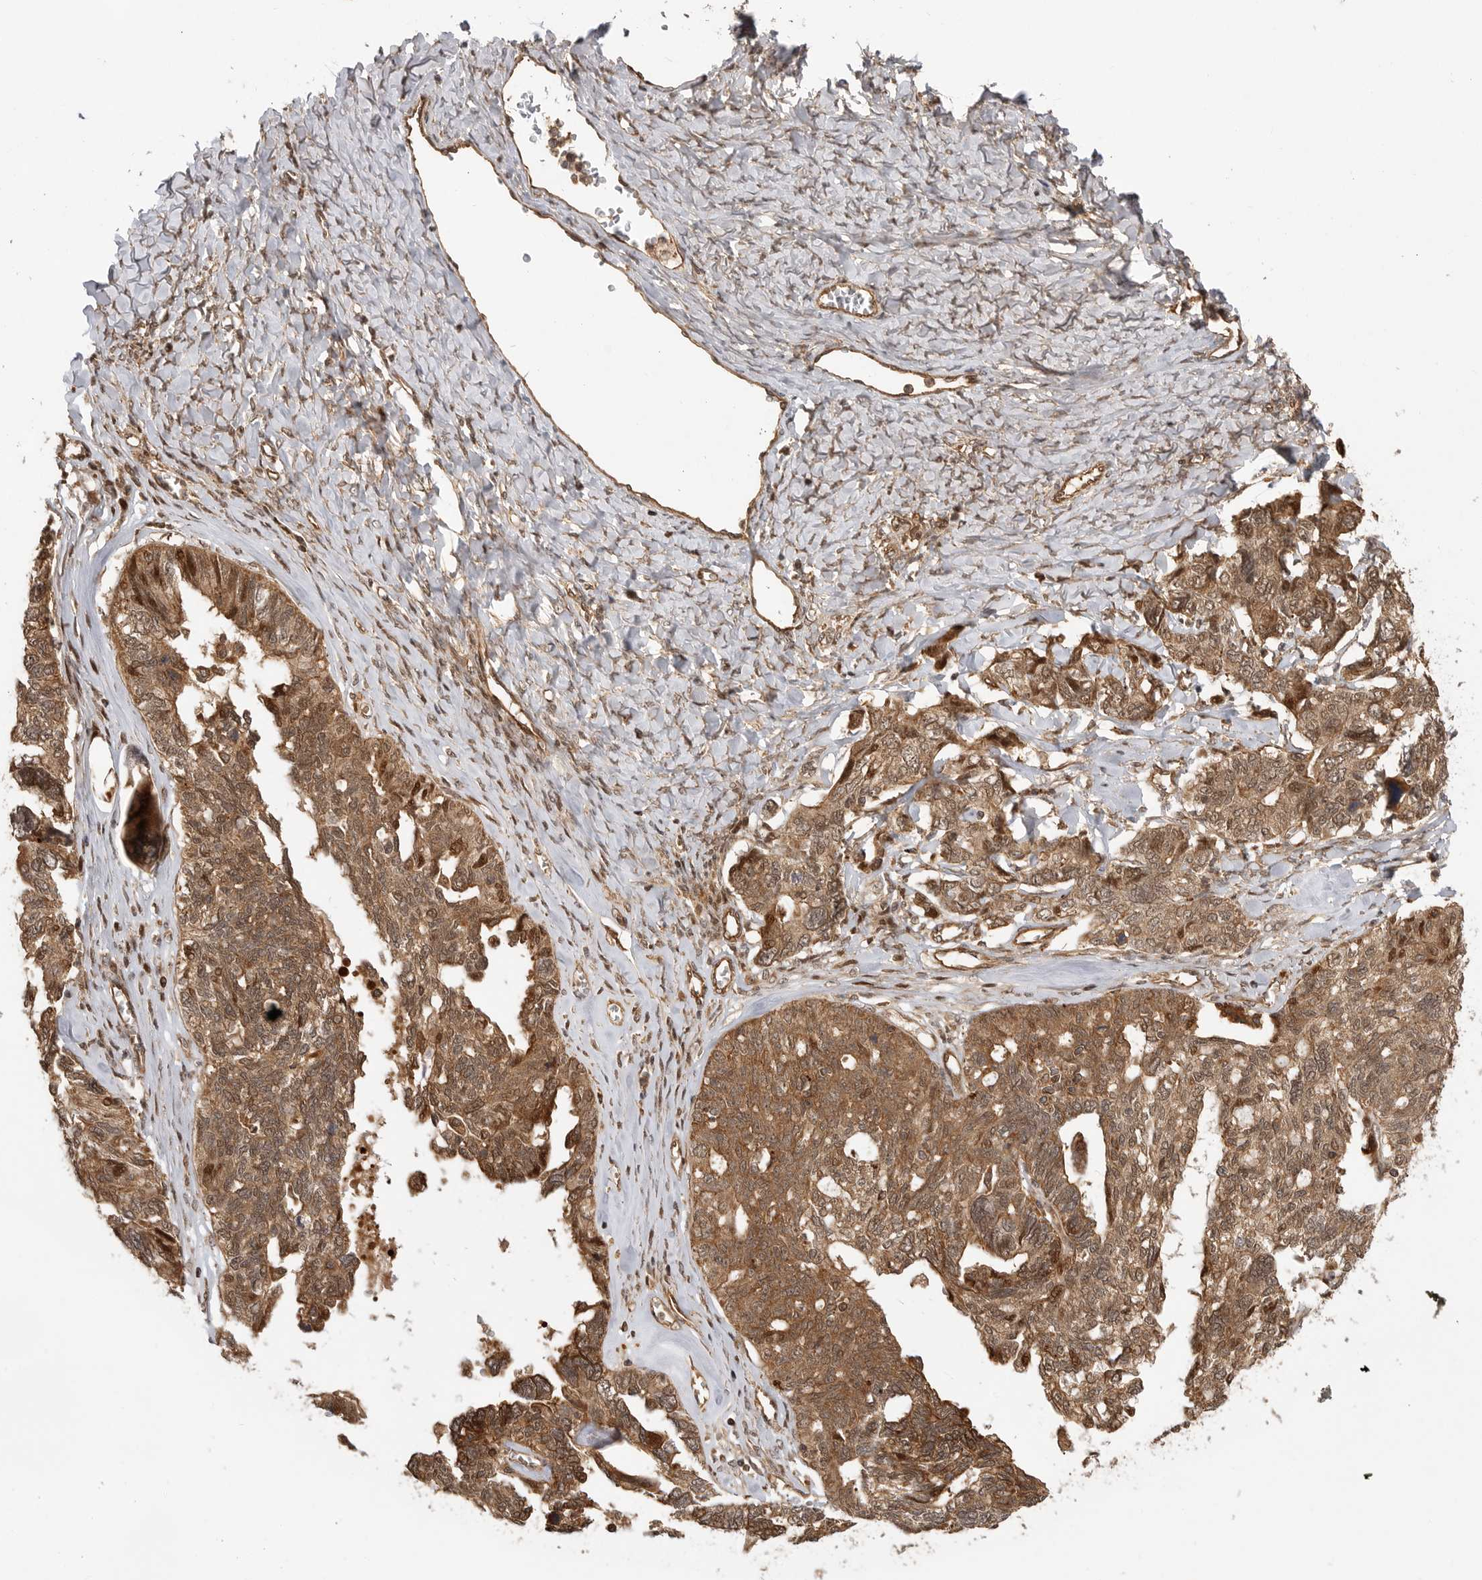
{"staining": {"intensity": "moderate", "quantity": ">75%", "location": "cytoplasmic/membranous"}, "tissue": "ovarian cancer", "cell_type": "Tumor cells", "image_type": "cancer", "snomed": [{"axis": "morphology", "description": "Cystadenocarcinoma, serous, NOS"}, {"axis": "topography", "description": "Ovary"}], "caption": "Human serous cystadenocarcinoma (ovarian) stained with a protein marker exhibits moderate staining in tumor cells.", "gene": "ADPRS", "patient": {"sex": "female", "age": 79}}